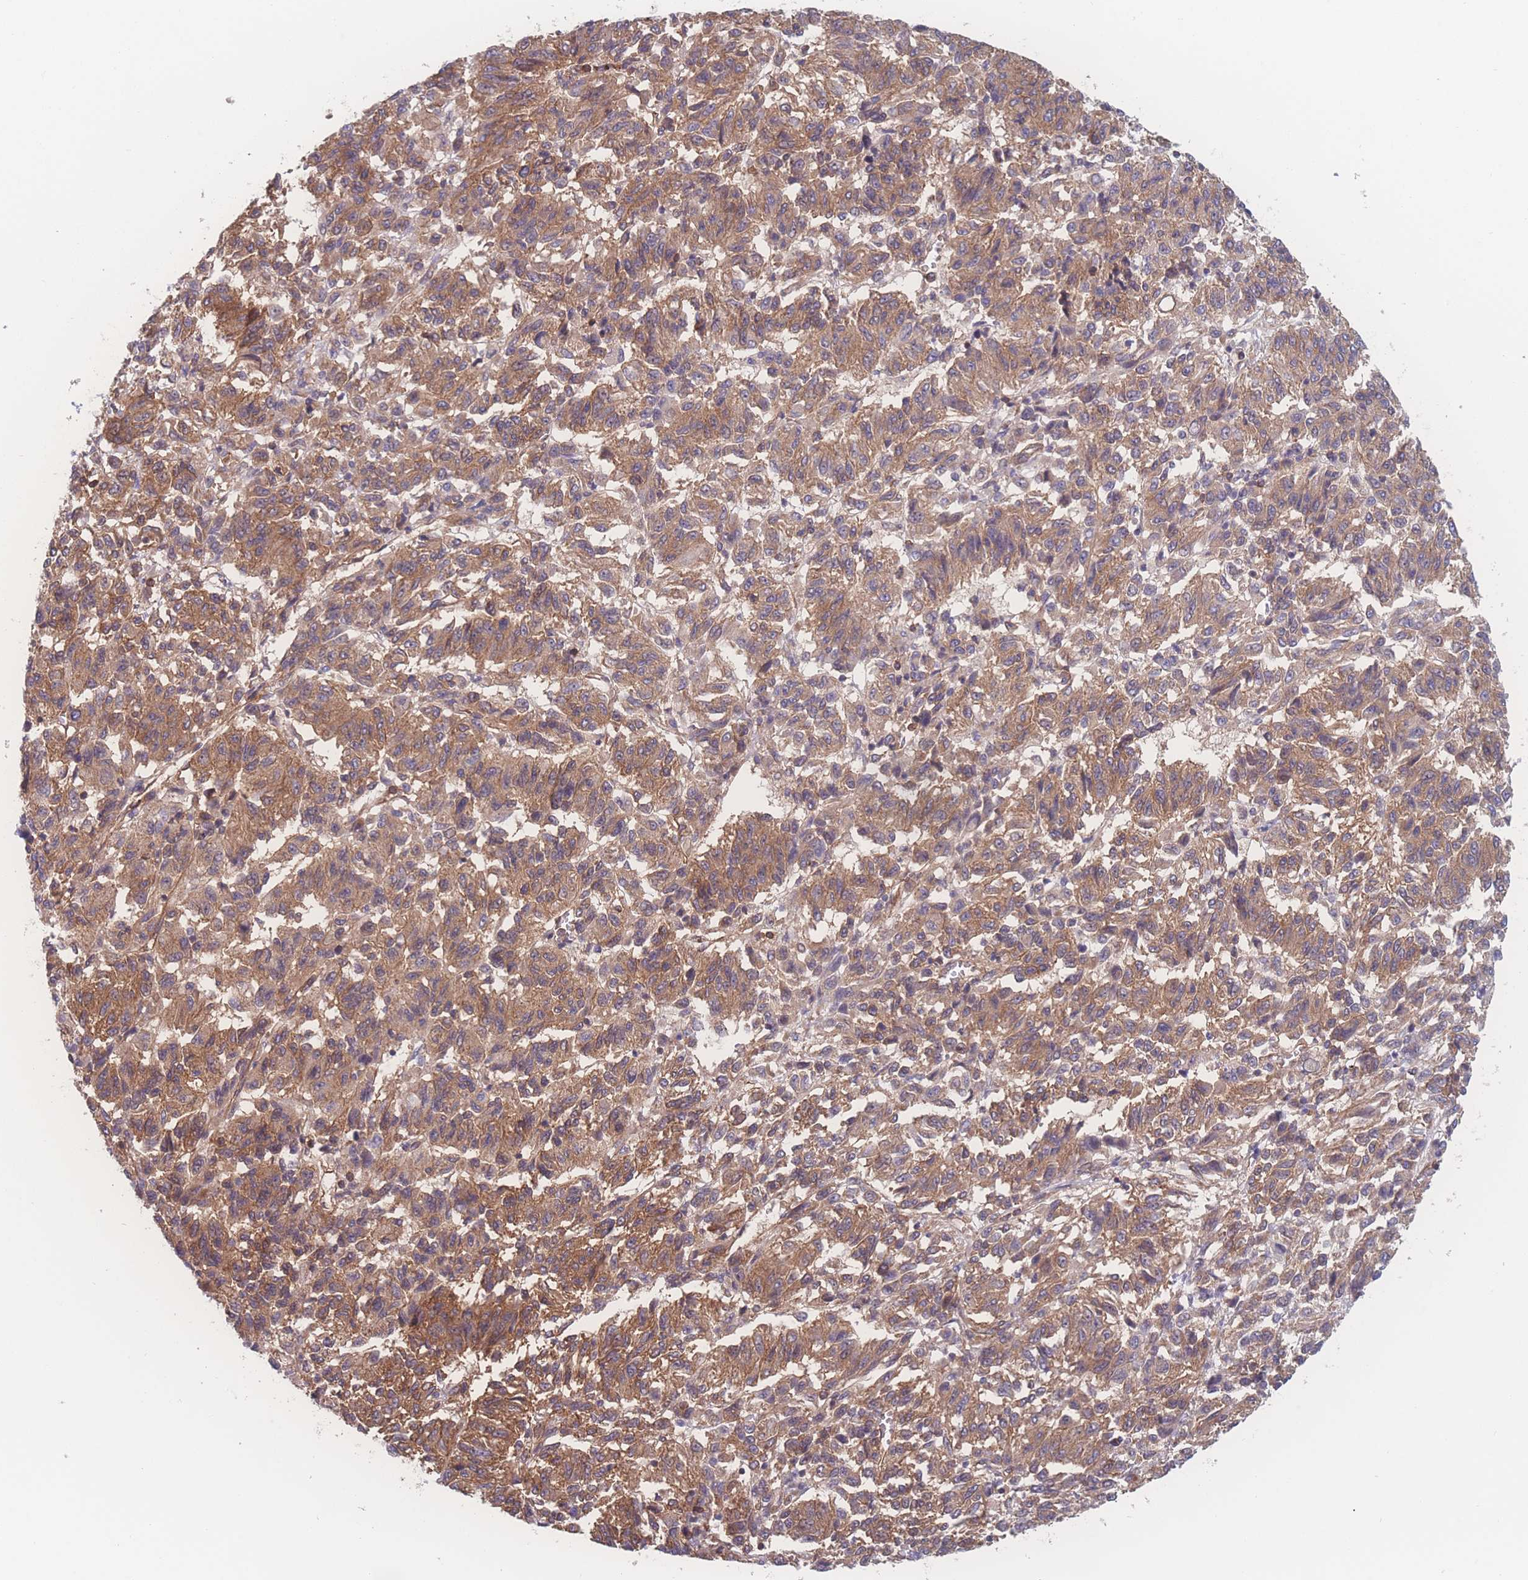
{"staining": {"intensity": "moderate", "quantity": ">75%", "location": "cytoplasmic/membranous"}, "tissue": "melanoma", "cell_type": "Tumor cells", "image_type": "cancer", "snomed": [{"axis": "morphology", "description": "Malignant melanoma, Metastatic site"}, {"axis": "topography", "description": "Lung"}], "caption": "Protein staining demonstrates moderate cytoplasmic/membranous expression in approximately >75% of tumor cells in melanoma.", "gene": "CFAP97", "patient": {"sex": "male", "age": 64}}